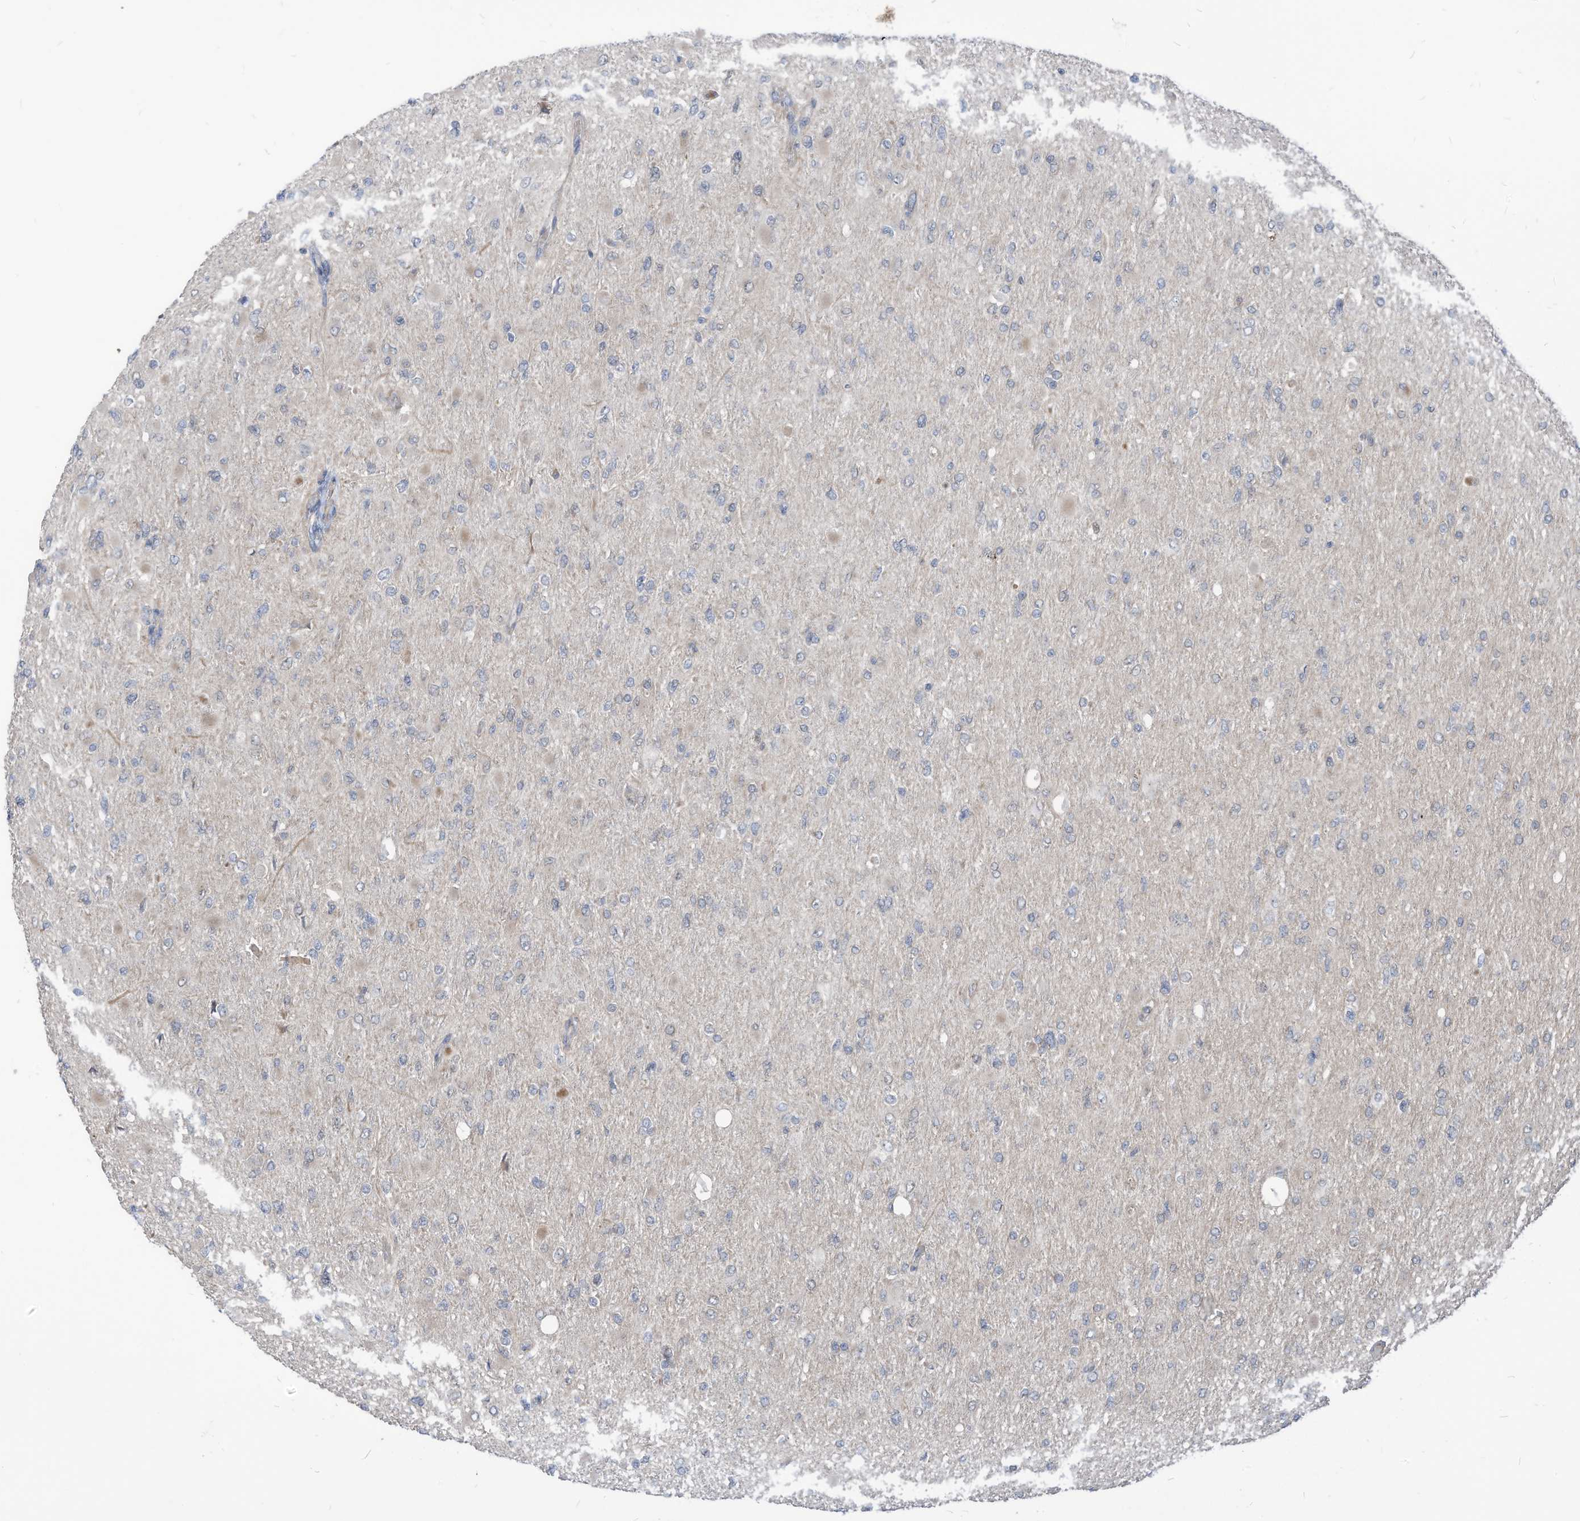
{"staining": {"intensity": "negative", "quantity": "none", "location": "none"}, "tissue": "glioma", "cell_type": "Tumor cells", "image_type": "cancer", "snomed": [{"axis": "morphology", "description": "Glioma, malignant, High grade"}, {"axis": "topography", "description": "Cerebral cortex"}], "caption": "DAB immunohistochemical staining of glioma reveals no significant expression in tumor cells.", "gene": "GPATCH3", "patient": {"sex": "female", "age": 36}}